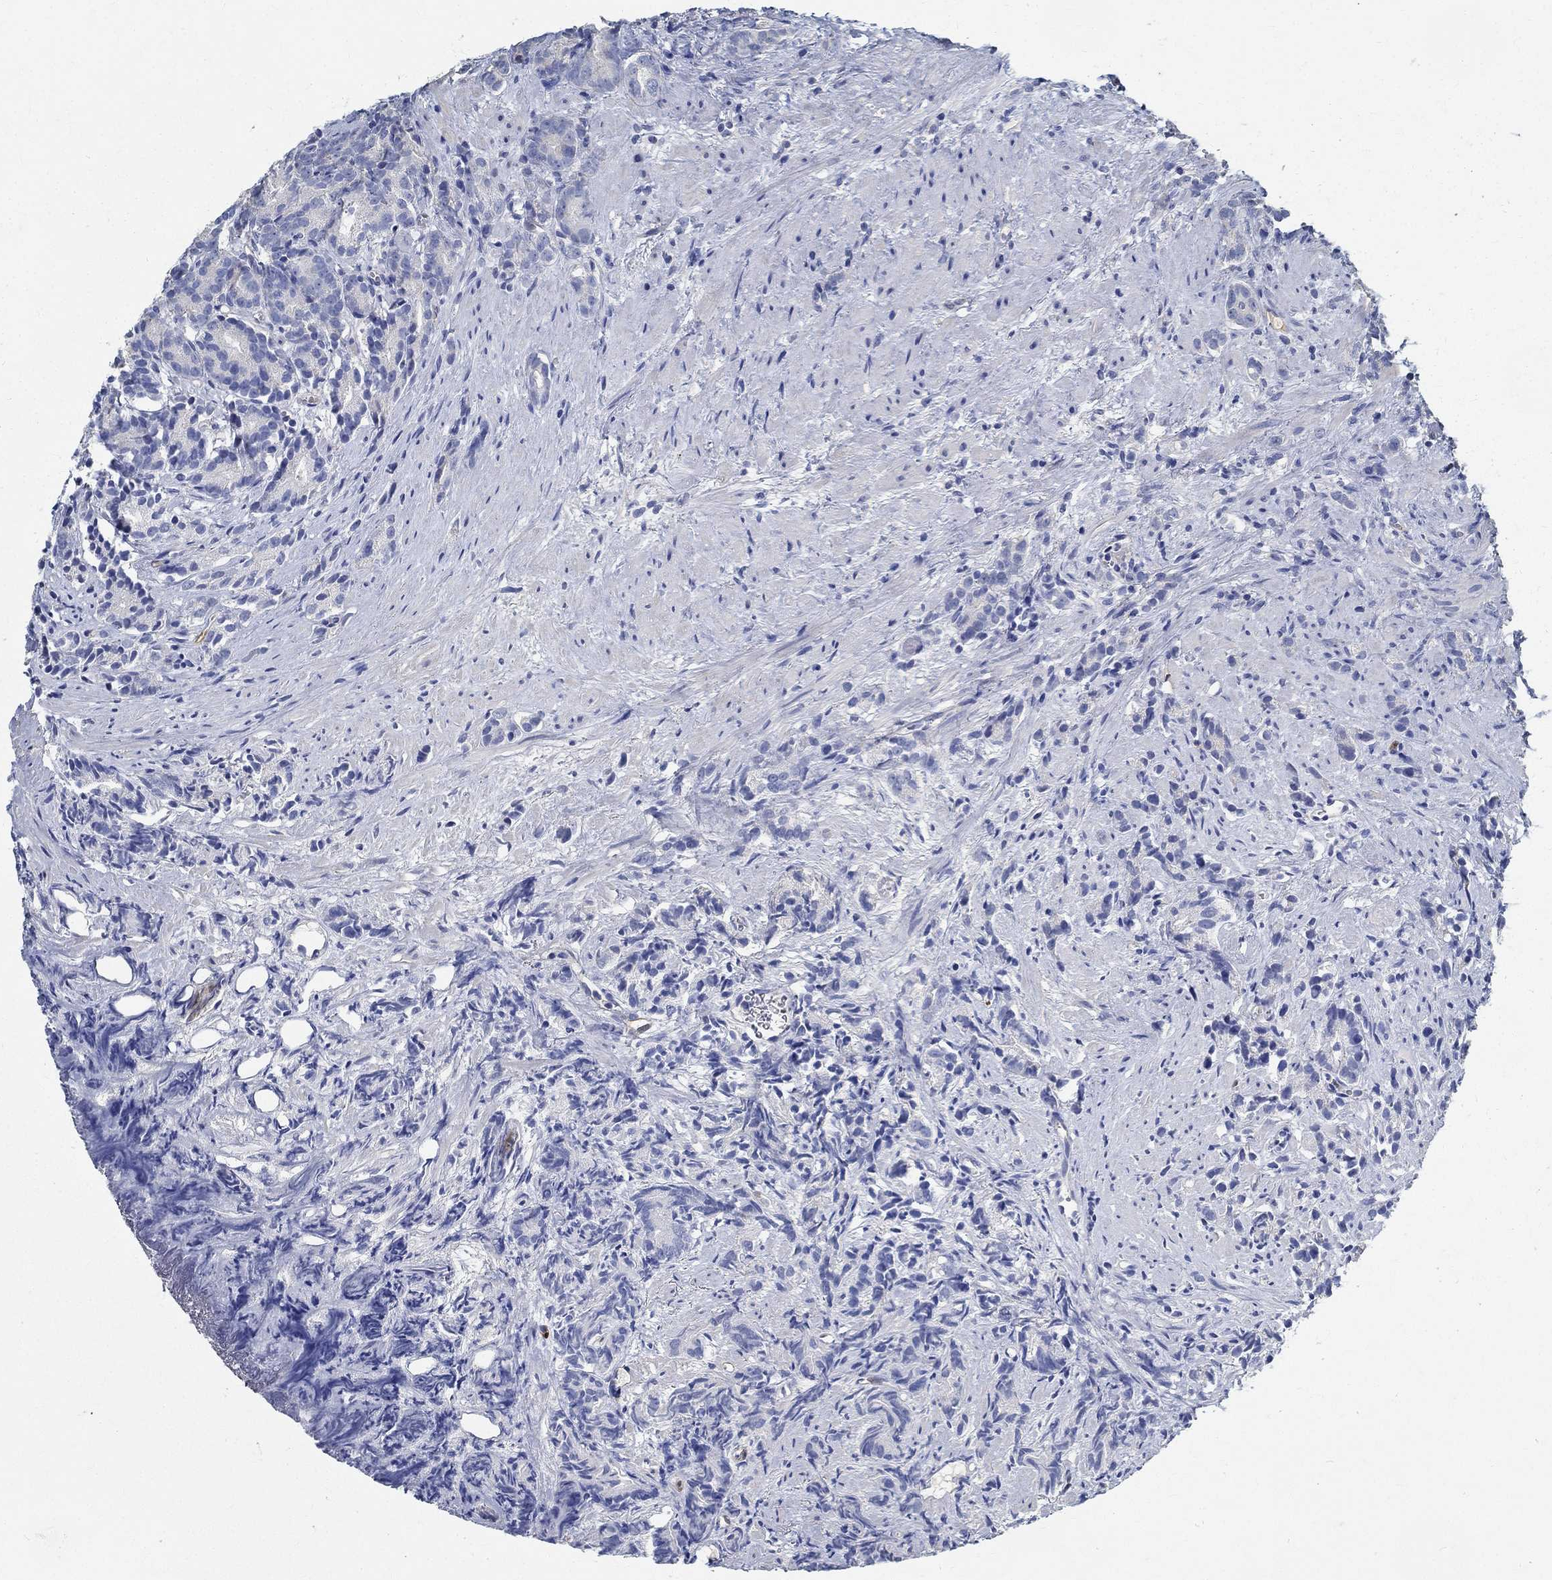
{"staining": {"intensity": "negative", "quantity": "none", "location": "none"}, "tissue": "prostate cancer", "cell_type": "Tumor cells", "image_type": "cancer", "snomed": [{"axis": "morphology", "description": "Adenocarcinoma, High grade"}, {"axis": "topography", "description": "Prostate"}], "caption": "DAB immunohistochemical staining of human prostate cancer (high-grade adenocarcinoma) shows no significant expression in tumor cells. (Brightfield microscopy of DAB (3,3'-diaminobenzidine) immunohistochemistry at high magnification).", "gene": "PRX", "patient": {"sex": "male", "age": 90}}